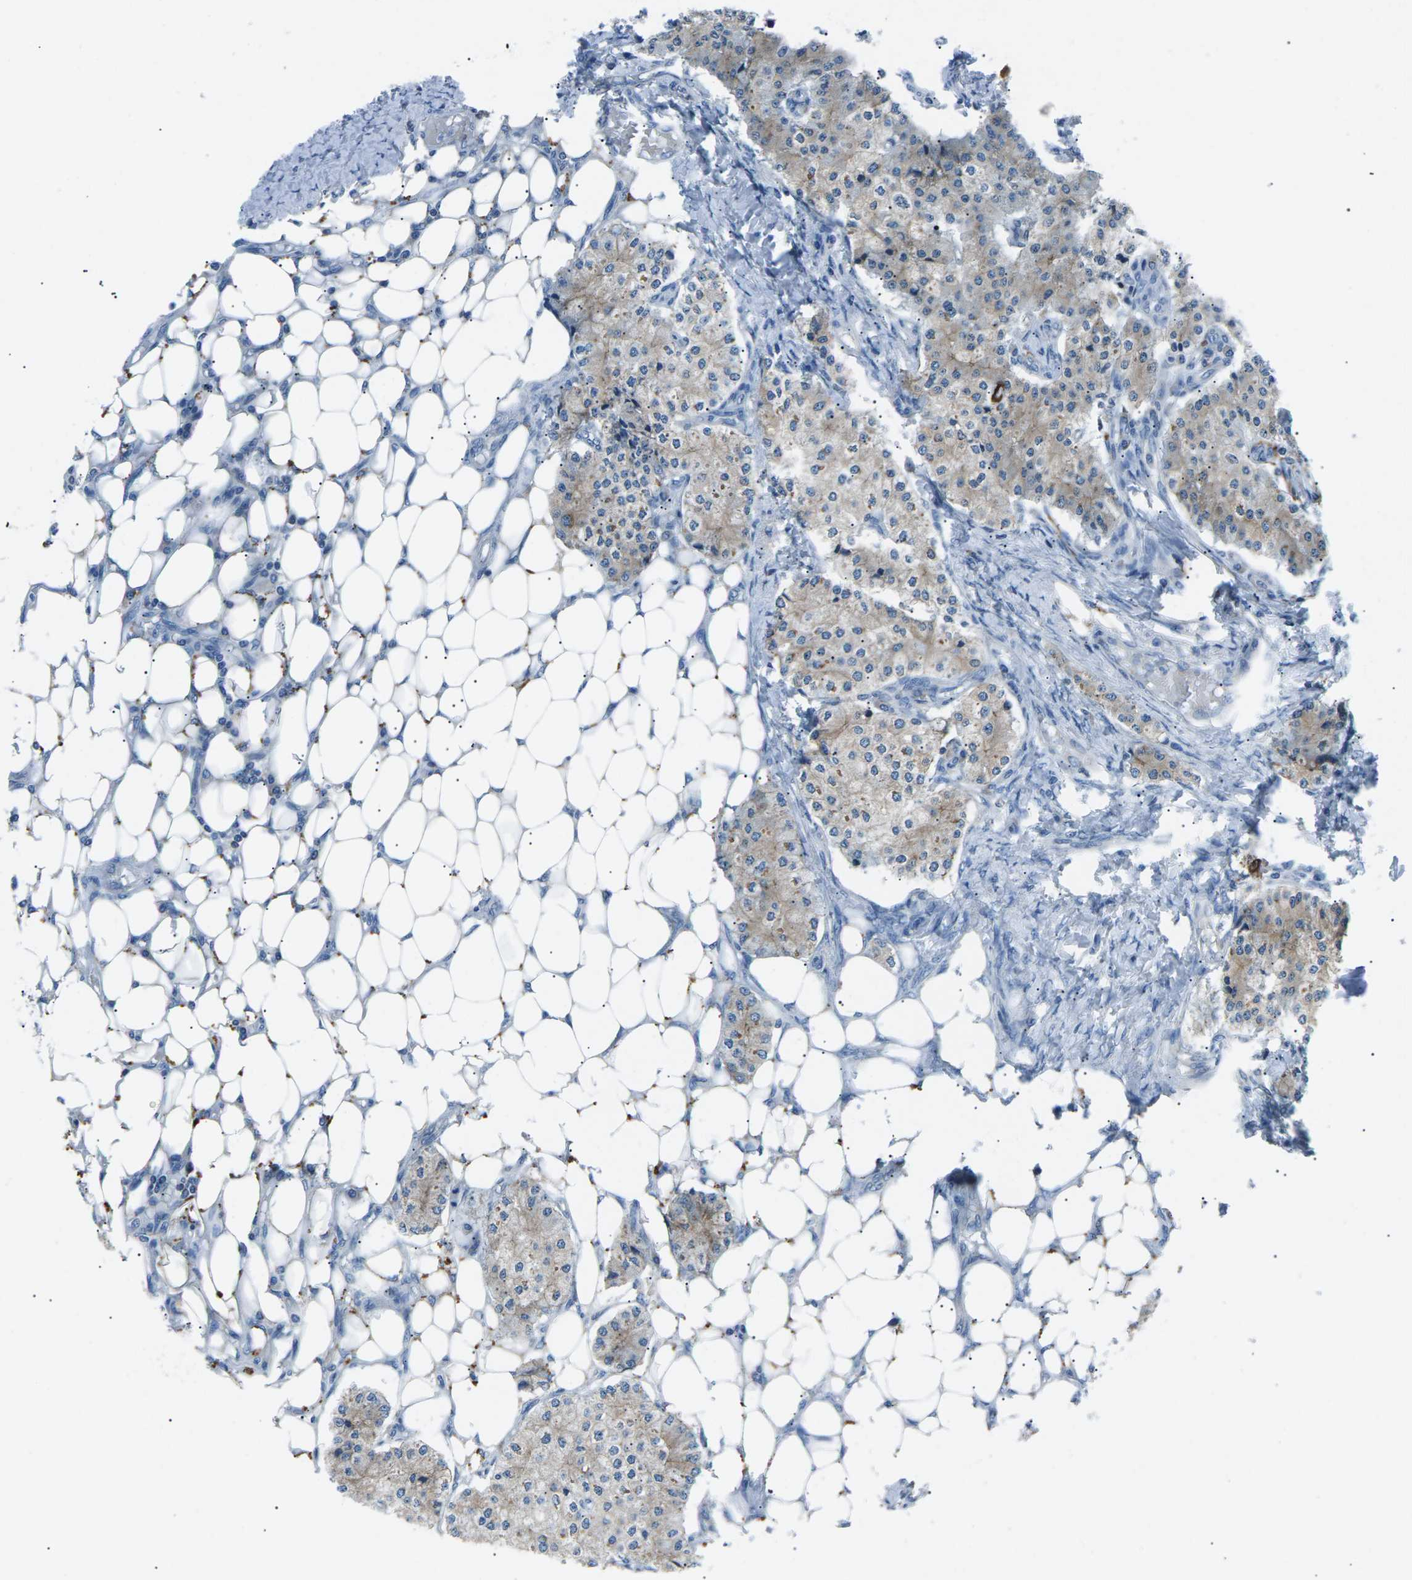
{"staining": {"intensity": "weak", "quantity": ">75%", "location": "cytoplasmic/membranous"}, "tissue": "carcinoid", "cell_type": "Tumor cells", "image_type": "cancer", "snomed": [{"axis": "morphology", "description": "Carcinoid, malignant, NOS"}, {"axis": "topography", "description": "Colon"}], "caption": "Carcinoid (malignant) tissue shows weak cytoplasmic/membranous expression in about >75% of tumor cells", "gene": "ZDHHC24", "patient": {"sex": "female", "age": 52}}